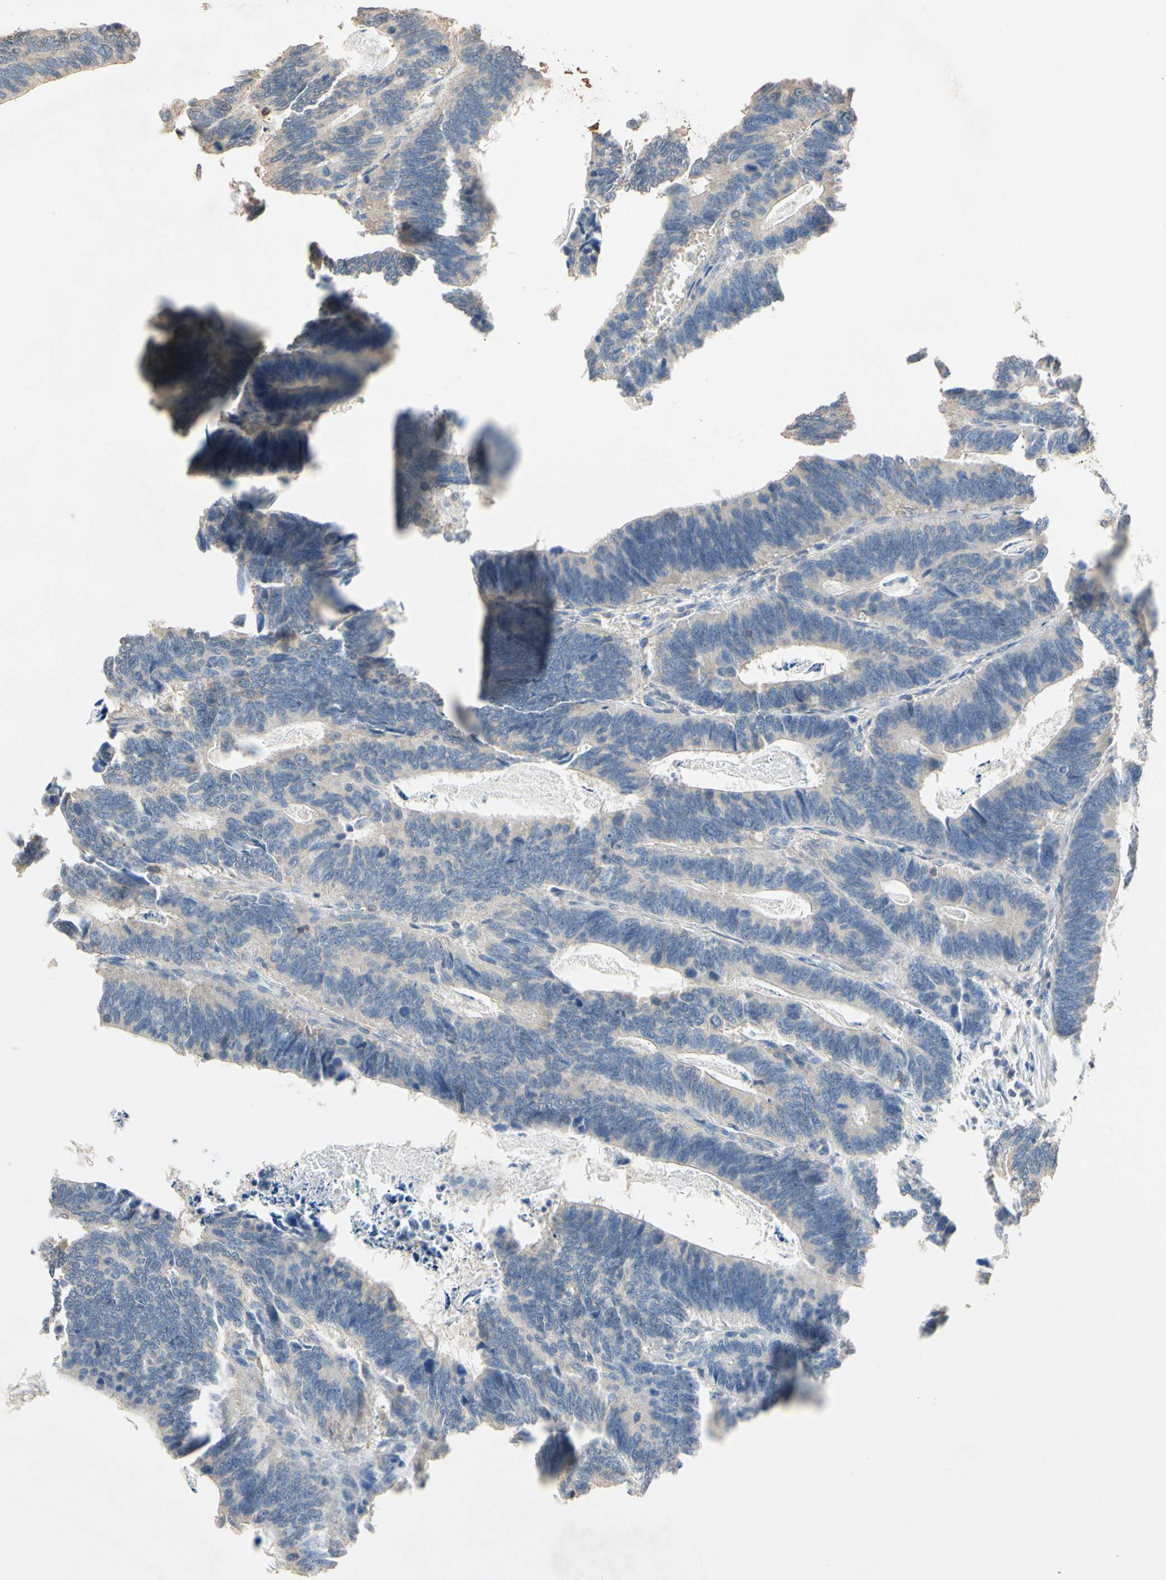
{"staining": {"intensity": "negative", "quantity": "none", "location": "none"}, "tissue": "colorectal cancer", "cell_type": "Tumor cells", "image_type": "cancer", "snomed": [{"axis": "morphology", "description": "Adenocarcinoma, NOS"}, {"axis": "topography", "description": "Colon"}], "caption": "A histopathology image of colorectal cancer stained for a protein demonstrates no brown staining in tumor cells.", "gene": "MAP3K10", "patient": {"sex": "male", "age": 72}}